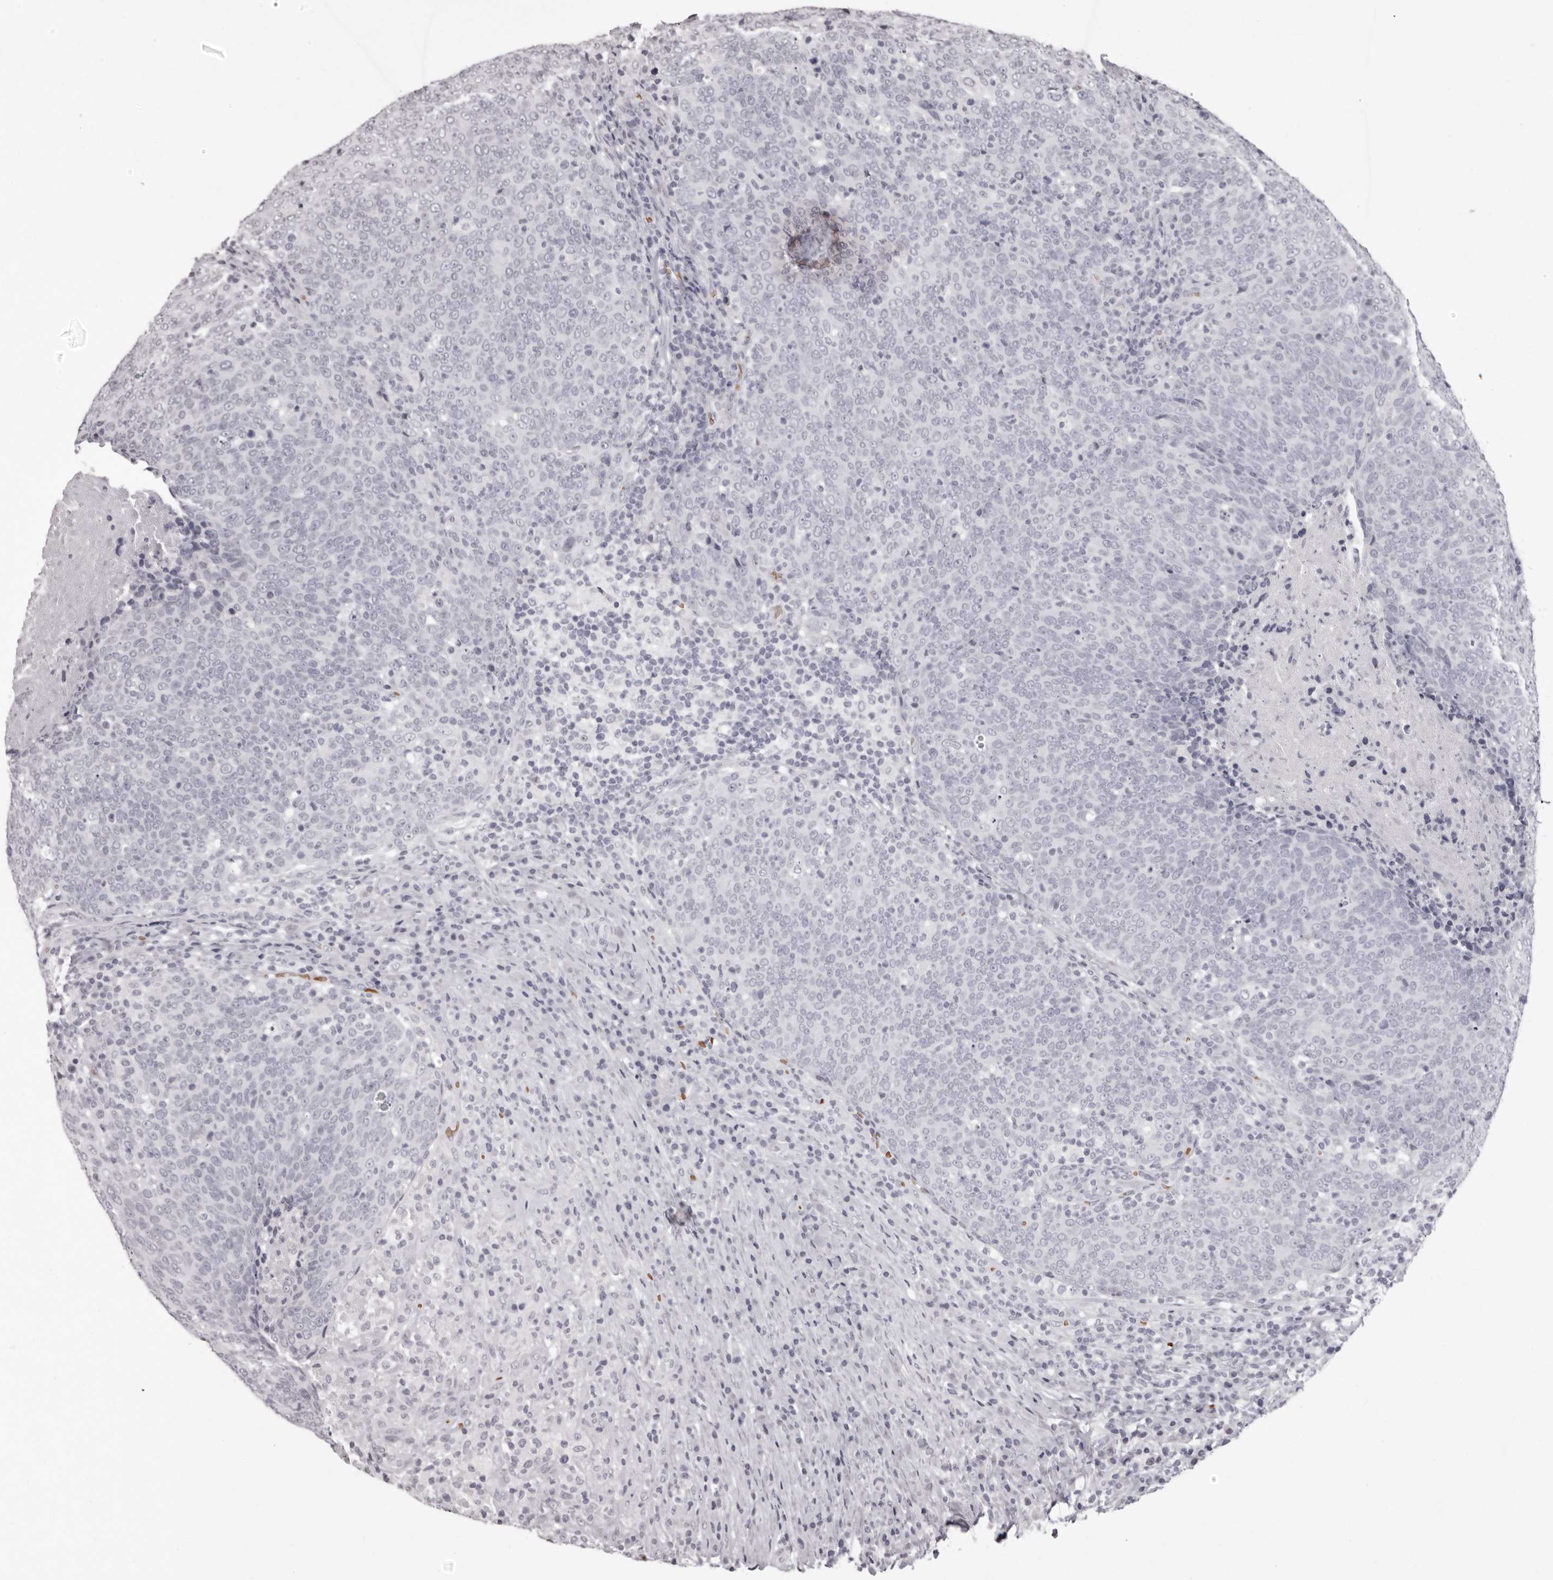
{"staining": {"intensity": "negative", "quantity": "none", "location": "none"}, "tissue": "head and neck cancer", "cell_type": "Tumor cells", "image_type": "cancer", "snomed": [{"axis": "morphology", "description": "Squamous cell carcinoma, NOS"}, {"axis": "morphology", "description": "Squamous cell carcinoma, metastatic, NOS"}, {"axis": "topography", "description": "Lymph node"}, {"axis": "topography", "description": "Head-Neck"}], "caption": "Human head and neck cancer stained for a protein using immunohistochemistry (IHC) exhibits no positivity in tumor cells.", "gene": "C8orf74", "patient": {"sex": "male", "age": 62}}